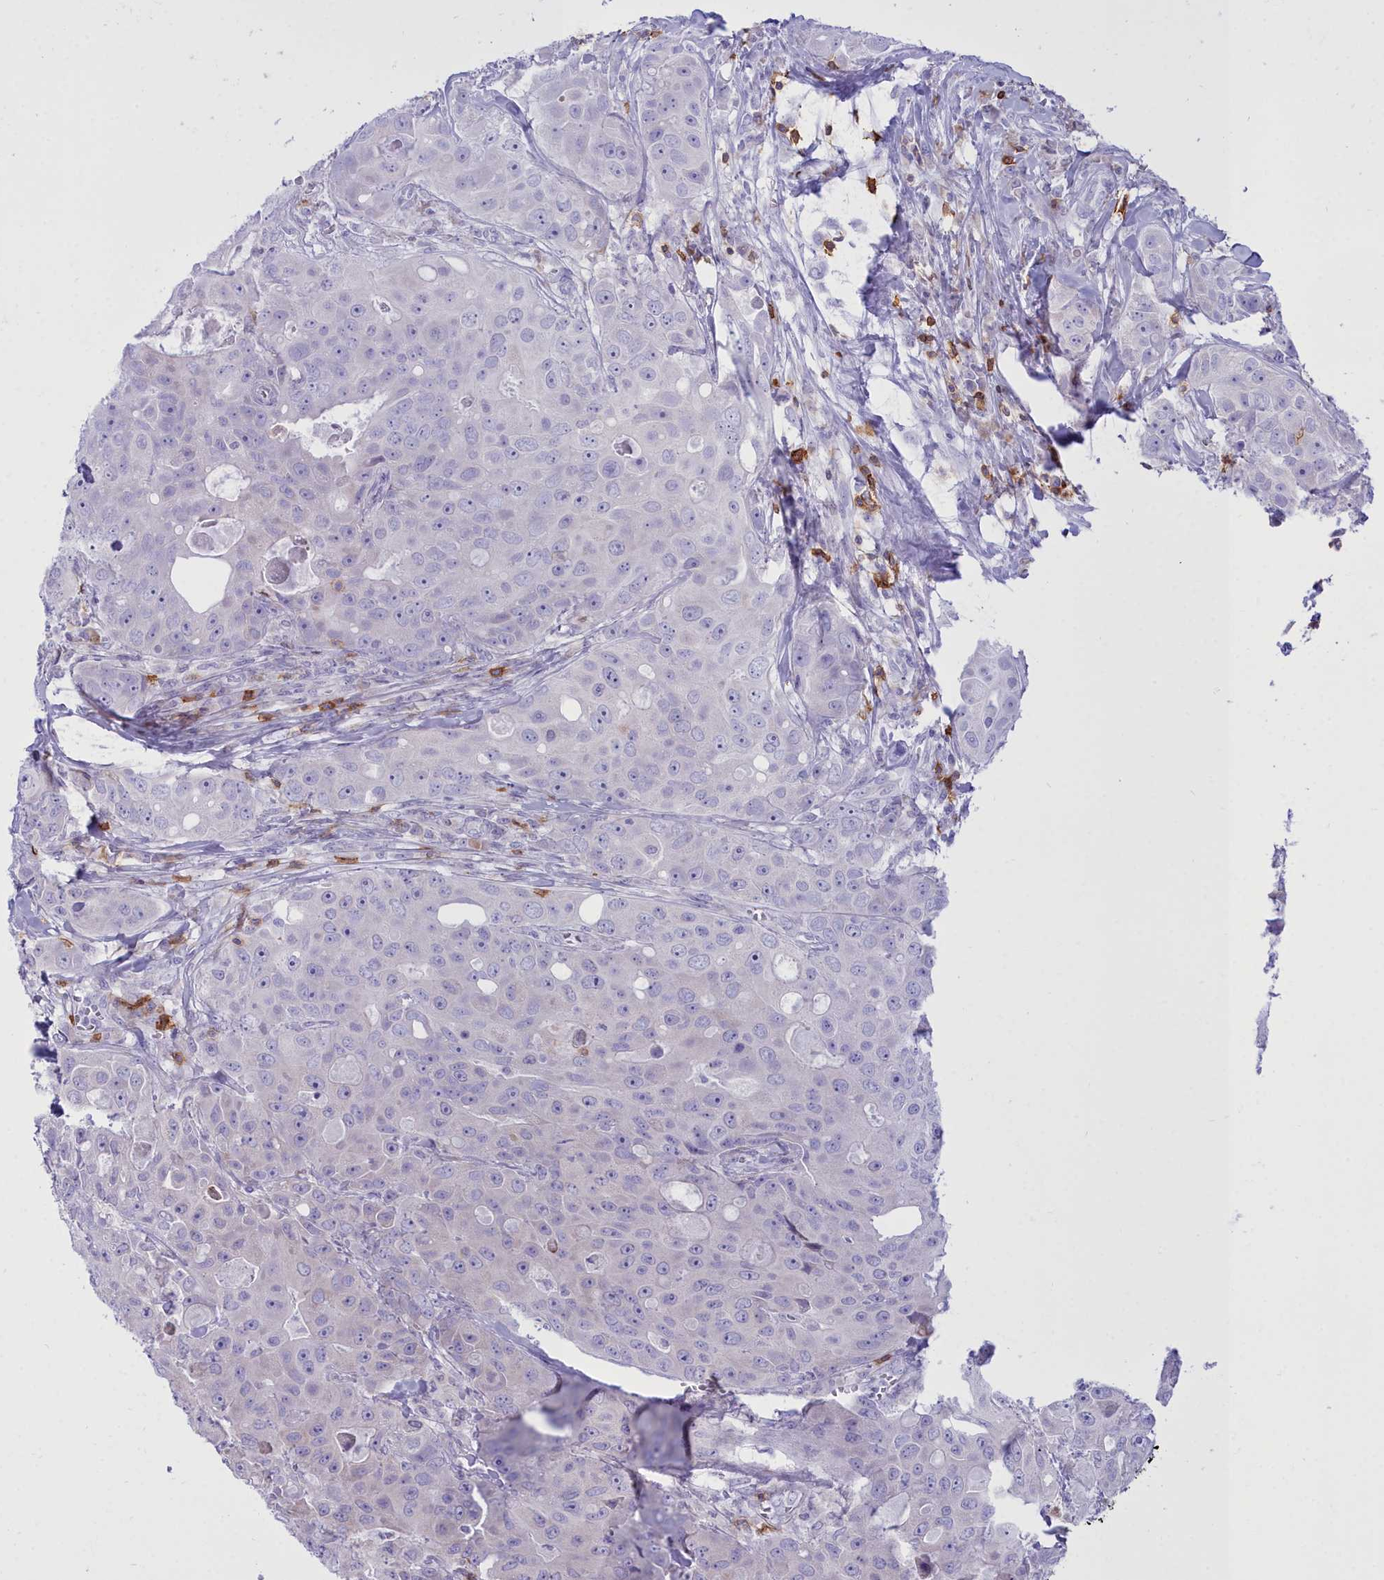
{"staining": {"intensity": "negative", "quantity": "none", "location": "none"}, "tissue": "breast cancer", "cell_type": "Tumor cells", "image_type": "cancer", "snomed": [{"axis": "morphology", "description": "Duct carcinoma"}, {"axis": "topography", "description": "Breast"}], "caption": "An immunohistochemistry (IHC) image of breast cancer (invasive ductal carcinoma) is shown. There is no staining in tumor cells of breast cancer (invasive ductal carcinoma). (DAB immunohistochemistry (IHC), high magnification).", "gene": "CD5", "patient": {"sex": "female", "age": 43}}